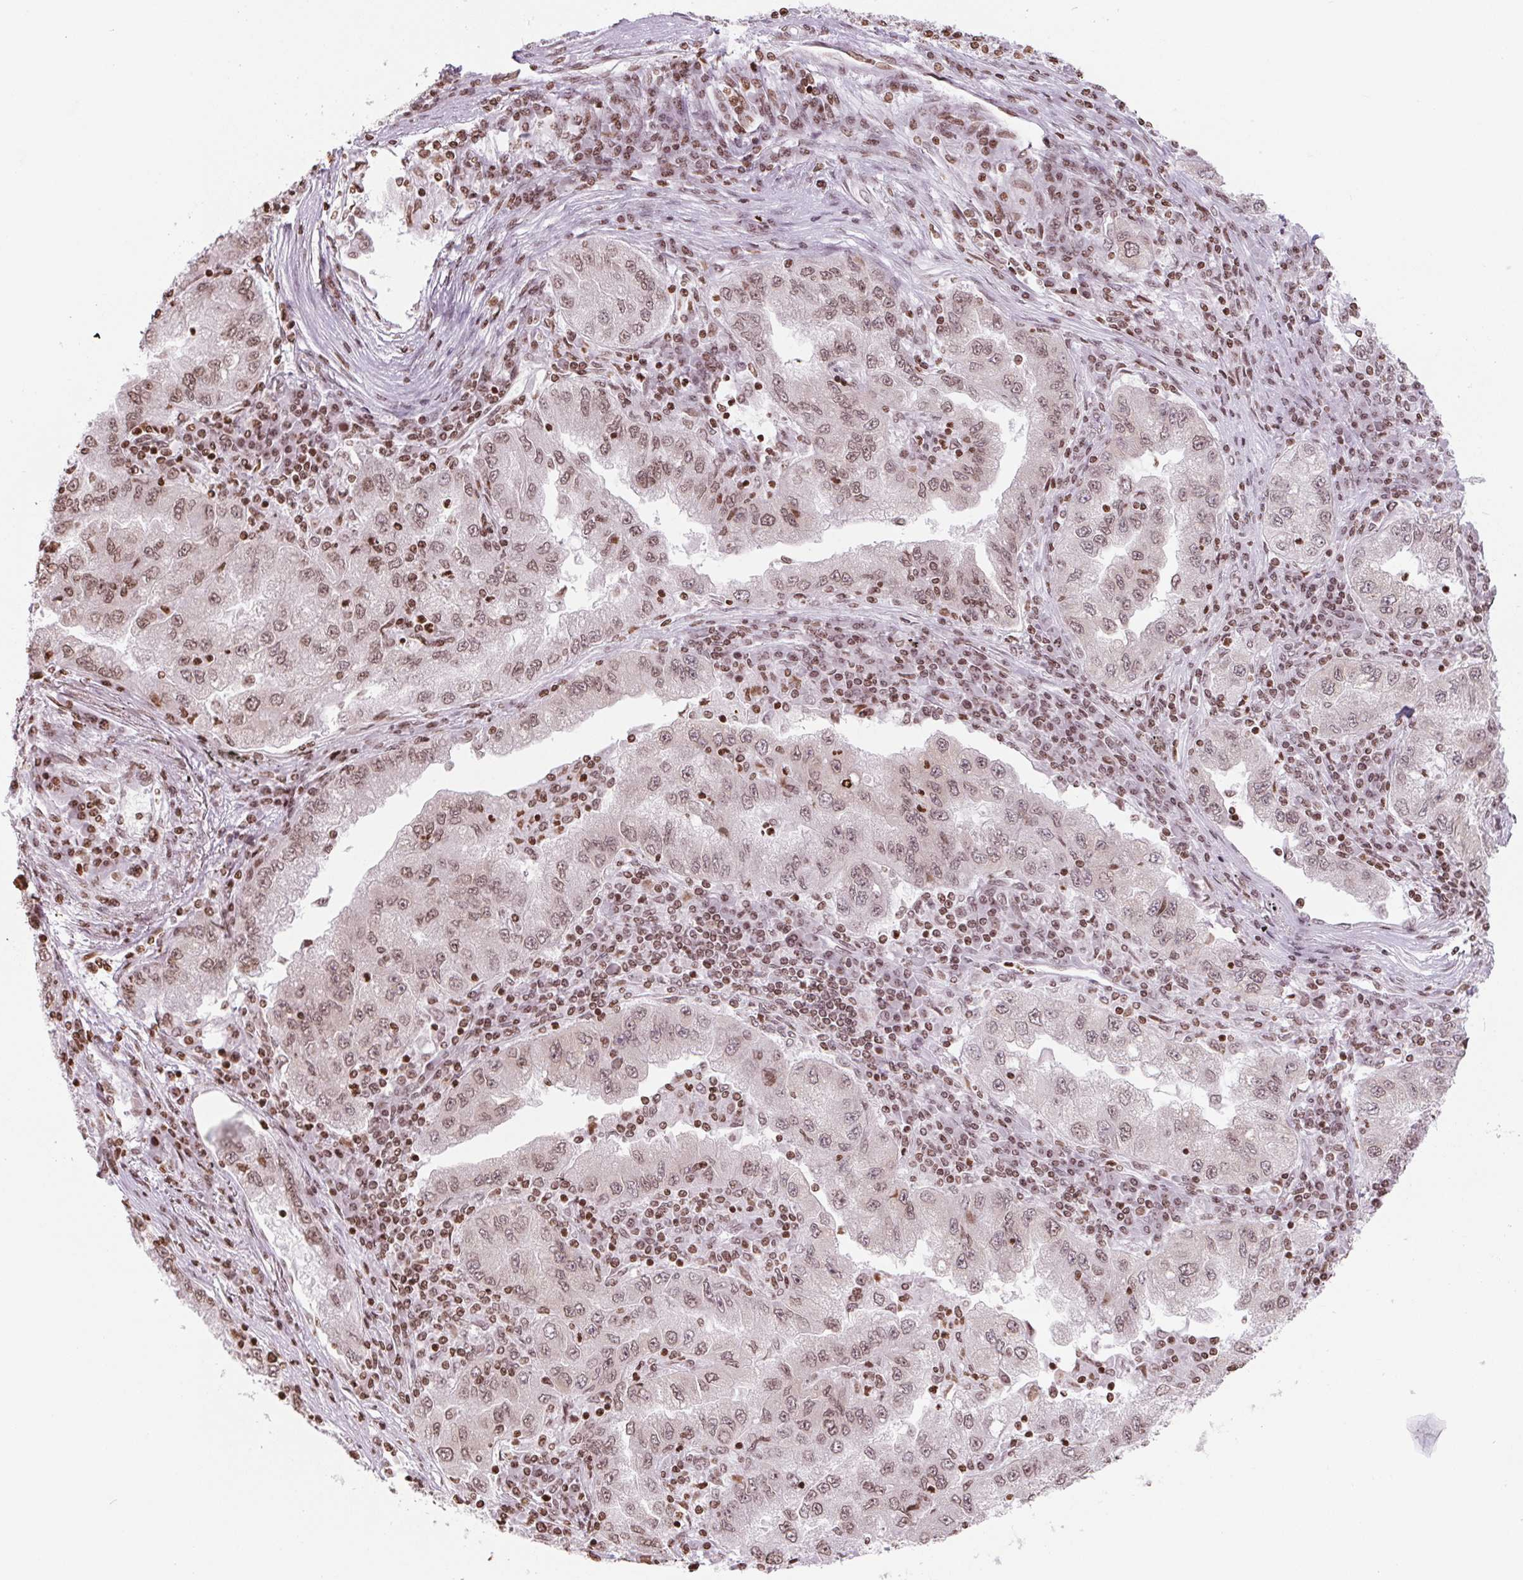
{"staining": {"intensity": "weak", "quantity": ">75%", "location": "nuclear"}, "tissue": "lung cancer", "cell_type": "Tumor cells", "image_type": "cancer", "snomed": [{"axis": "morphology", "description": "Adenocarcinoma, NOS"}, {"axis": "morphology", "description": "Adenocarcinoma primary or metastatic"}, {"axis": "topography", "description": "Lung"}], "caption": "About >75% of tumor cells in human adenocarcinoma (lung) demonstrate weak nuclear protein positivity as visualized by brown immunohistochemical staining.", "gene": "SMIM12", "patient": {"sex": "male", "age": 74}}